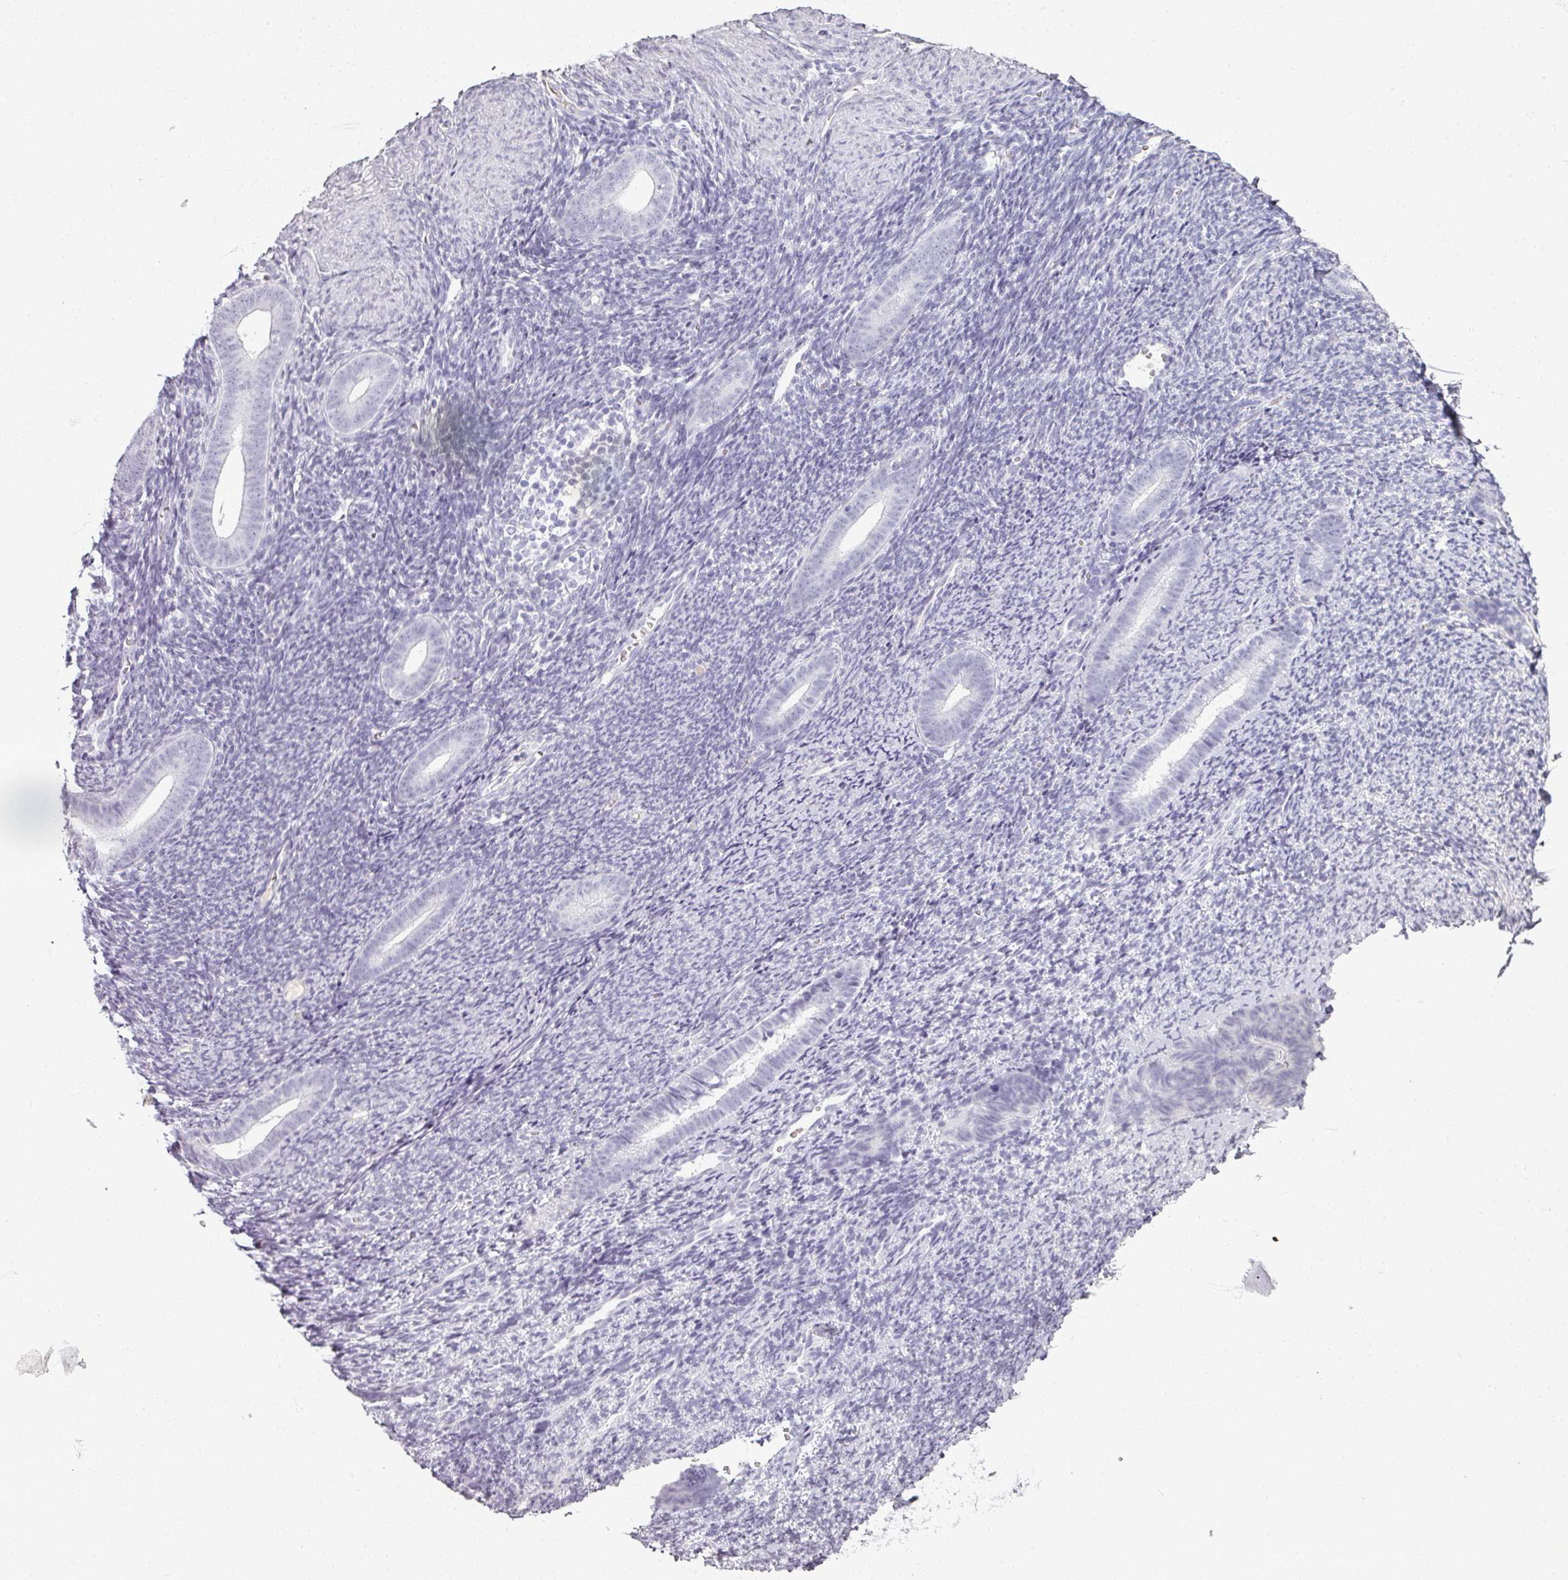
{"staining": {"intensity": "negative", "quantity": "none", "location": "none"}, "tissue": "endometrium", "cell_type": "Cells in endometrial stroma", "image_type": "normal", "snomed": [{"axis": "morphology", "description": "Normal tissue, NOS"}, {"axis": "topography", "description": "Endometrium"}], "caption": "The photomicrograph exhibits no staining of cells in endometrial stroma in unremarkable endometrium.", "gene": "REG3A", "patient": {"sex": "female", "age": 39}}